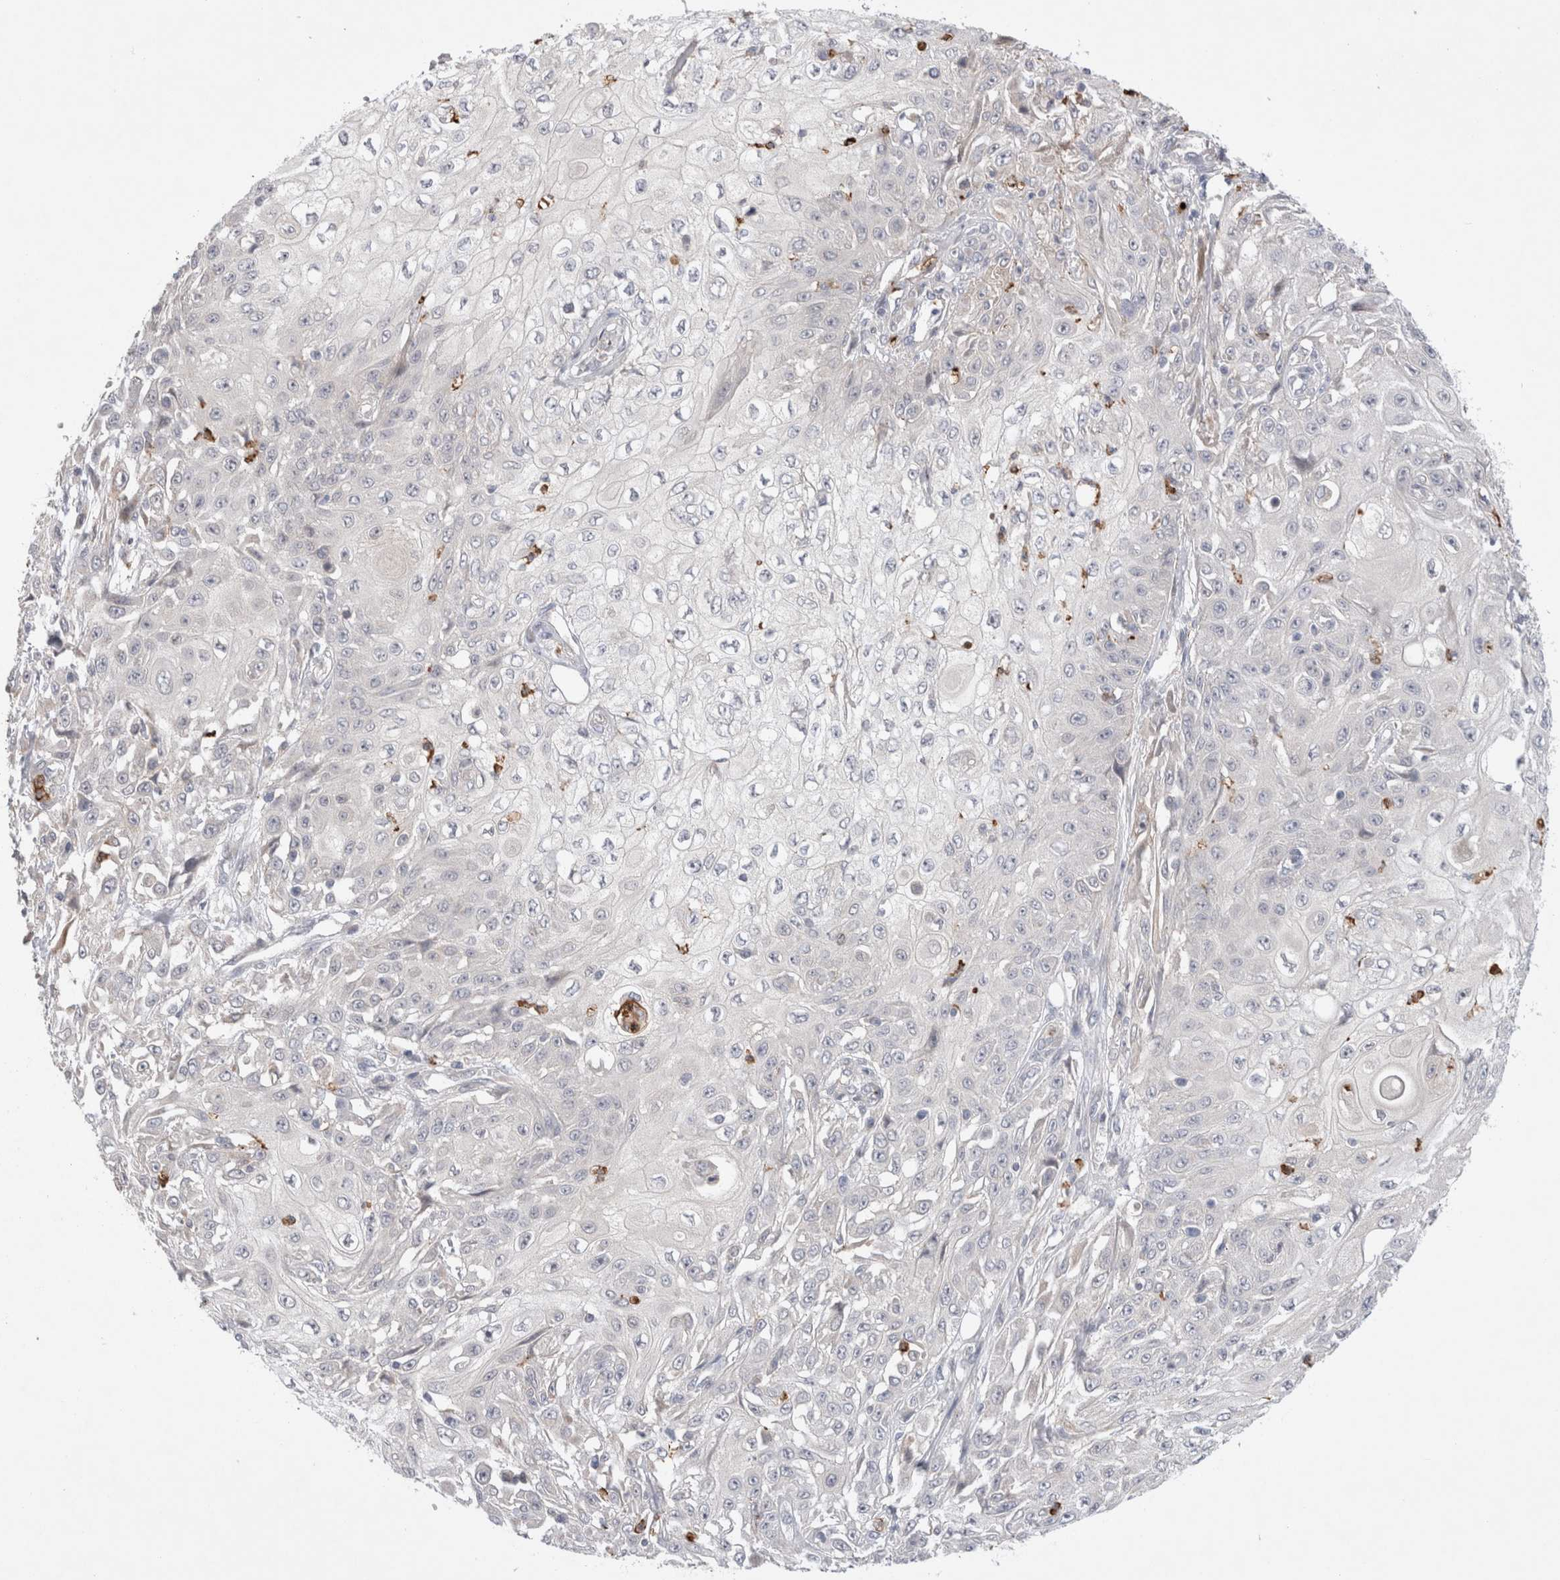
{"staining": {"intensity": "negative", "quantity": "none", "location": "none"}, "tissue": "skin cancer", "cell_type": "Tumor cells", "image_type": "cancer", "snomed": [{"axis": "morphology", "description": "Squamous cell carcinoma, NOS"}, {"axis": "morphology", "description": "Squamous cell carcinoma, metastatic, NOS"}, {"axis": "topography", "description": "Skin"}, {"axis": "topography", "description": "Lymph node"}], "caption": "Immunohistochemistry of metastatic squamous cell carcinoma (skin) displays no expression in tumor cells.", "gene": "GSDMB", "patient": {"sex": "male", "age": 75}}